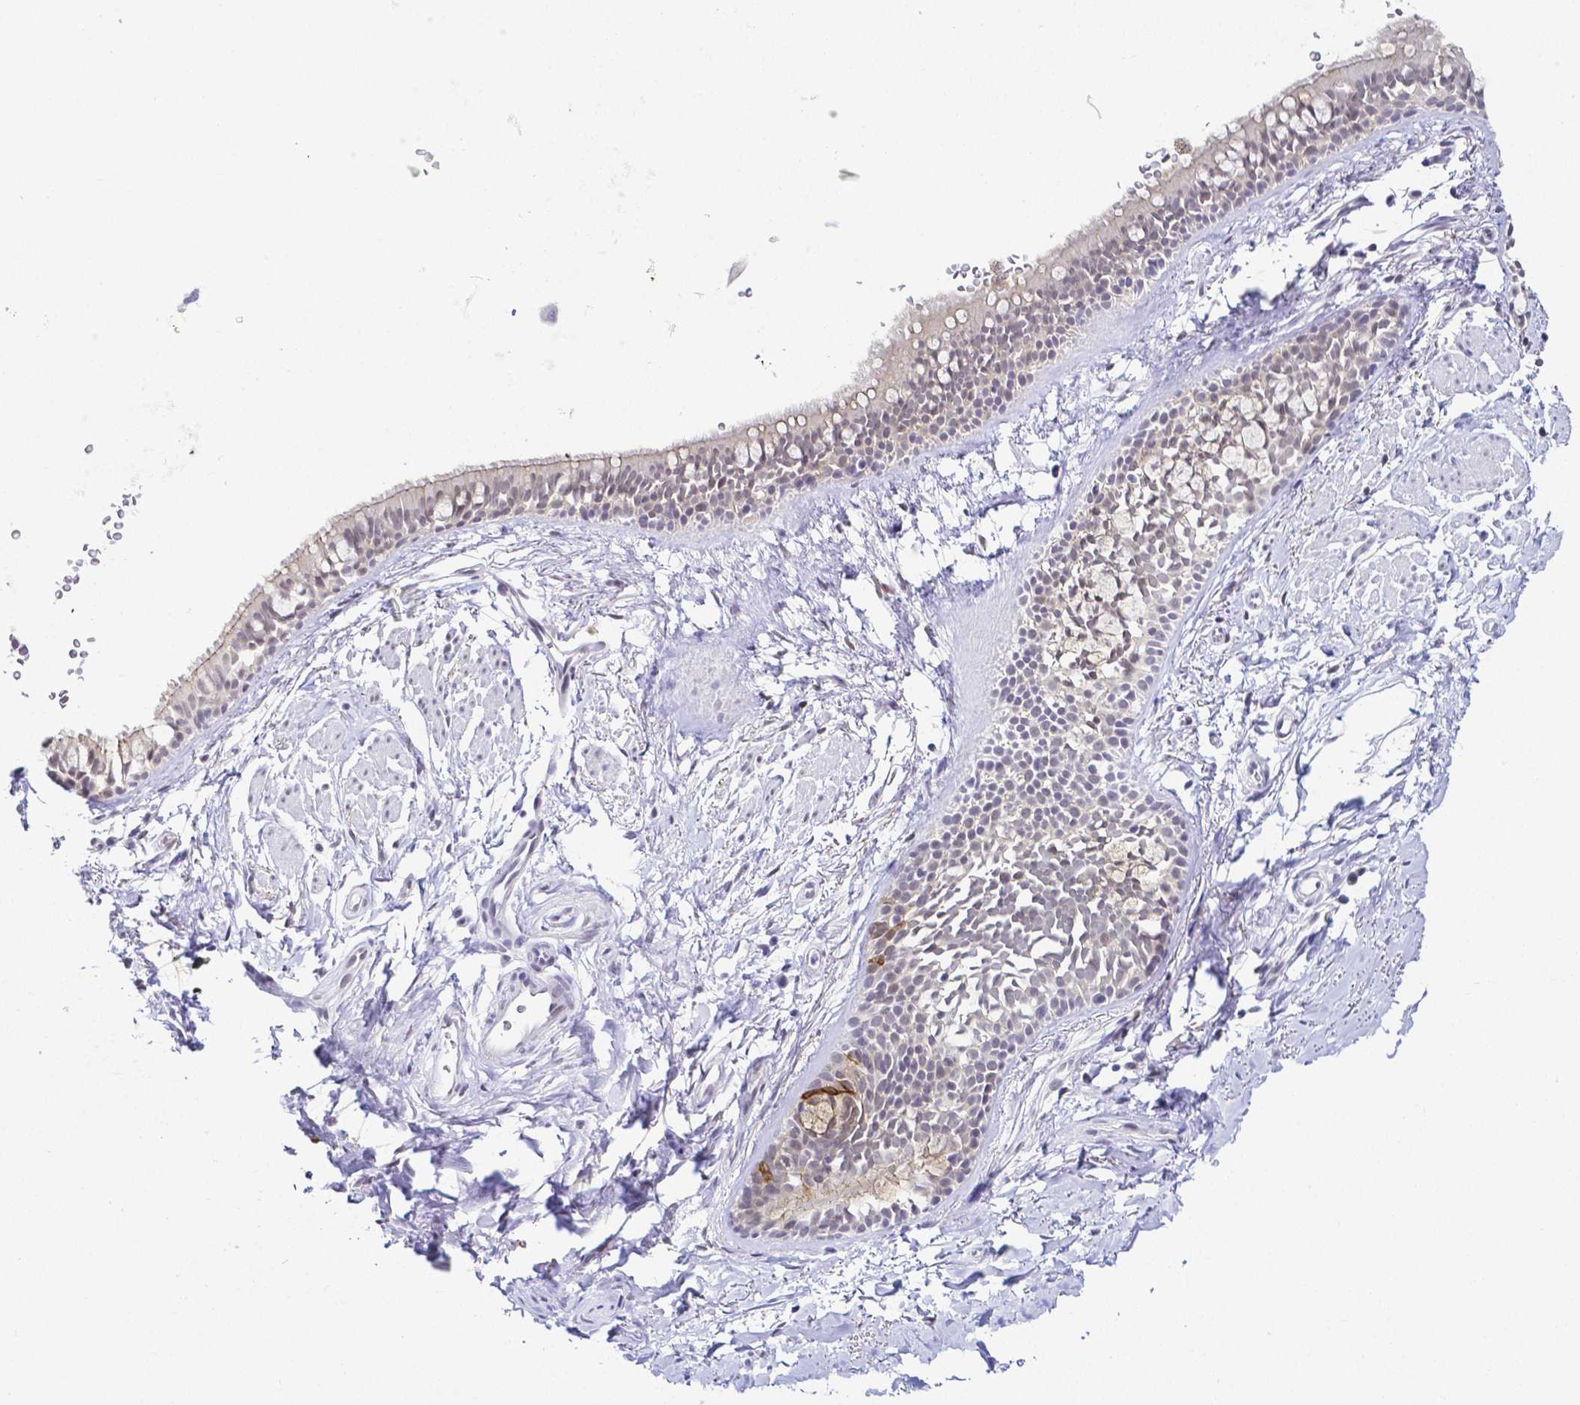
{"staining": {"intensity": "negative", "quantity": "none", "location": "none"}, "tissue": "bronchus", "cell_type": "Respiratory epithelial cells", "image_type": "normal", "snomed": [{"axis": "morphology", "description": "Normal tissue, NOS"}, {"axis": "topography", "description": "Lymph node"}, {"axis": "topography", "description": "Cartilage tissue"}, {"axis": "topography", "description": "Bronchus"}], "caption": "Human bronchus stained for a protein using IHC displays no staining in respiratory epithelial cells.", "gene": "FAM83G", "patient": {"sex": "female", "age": 70}}